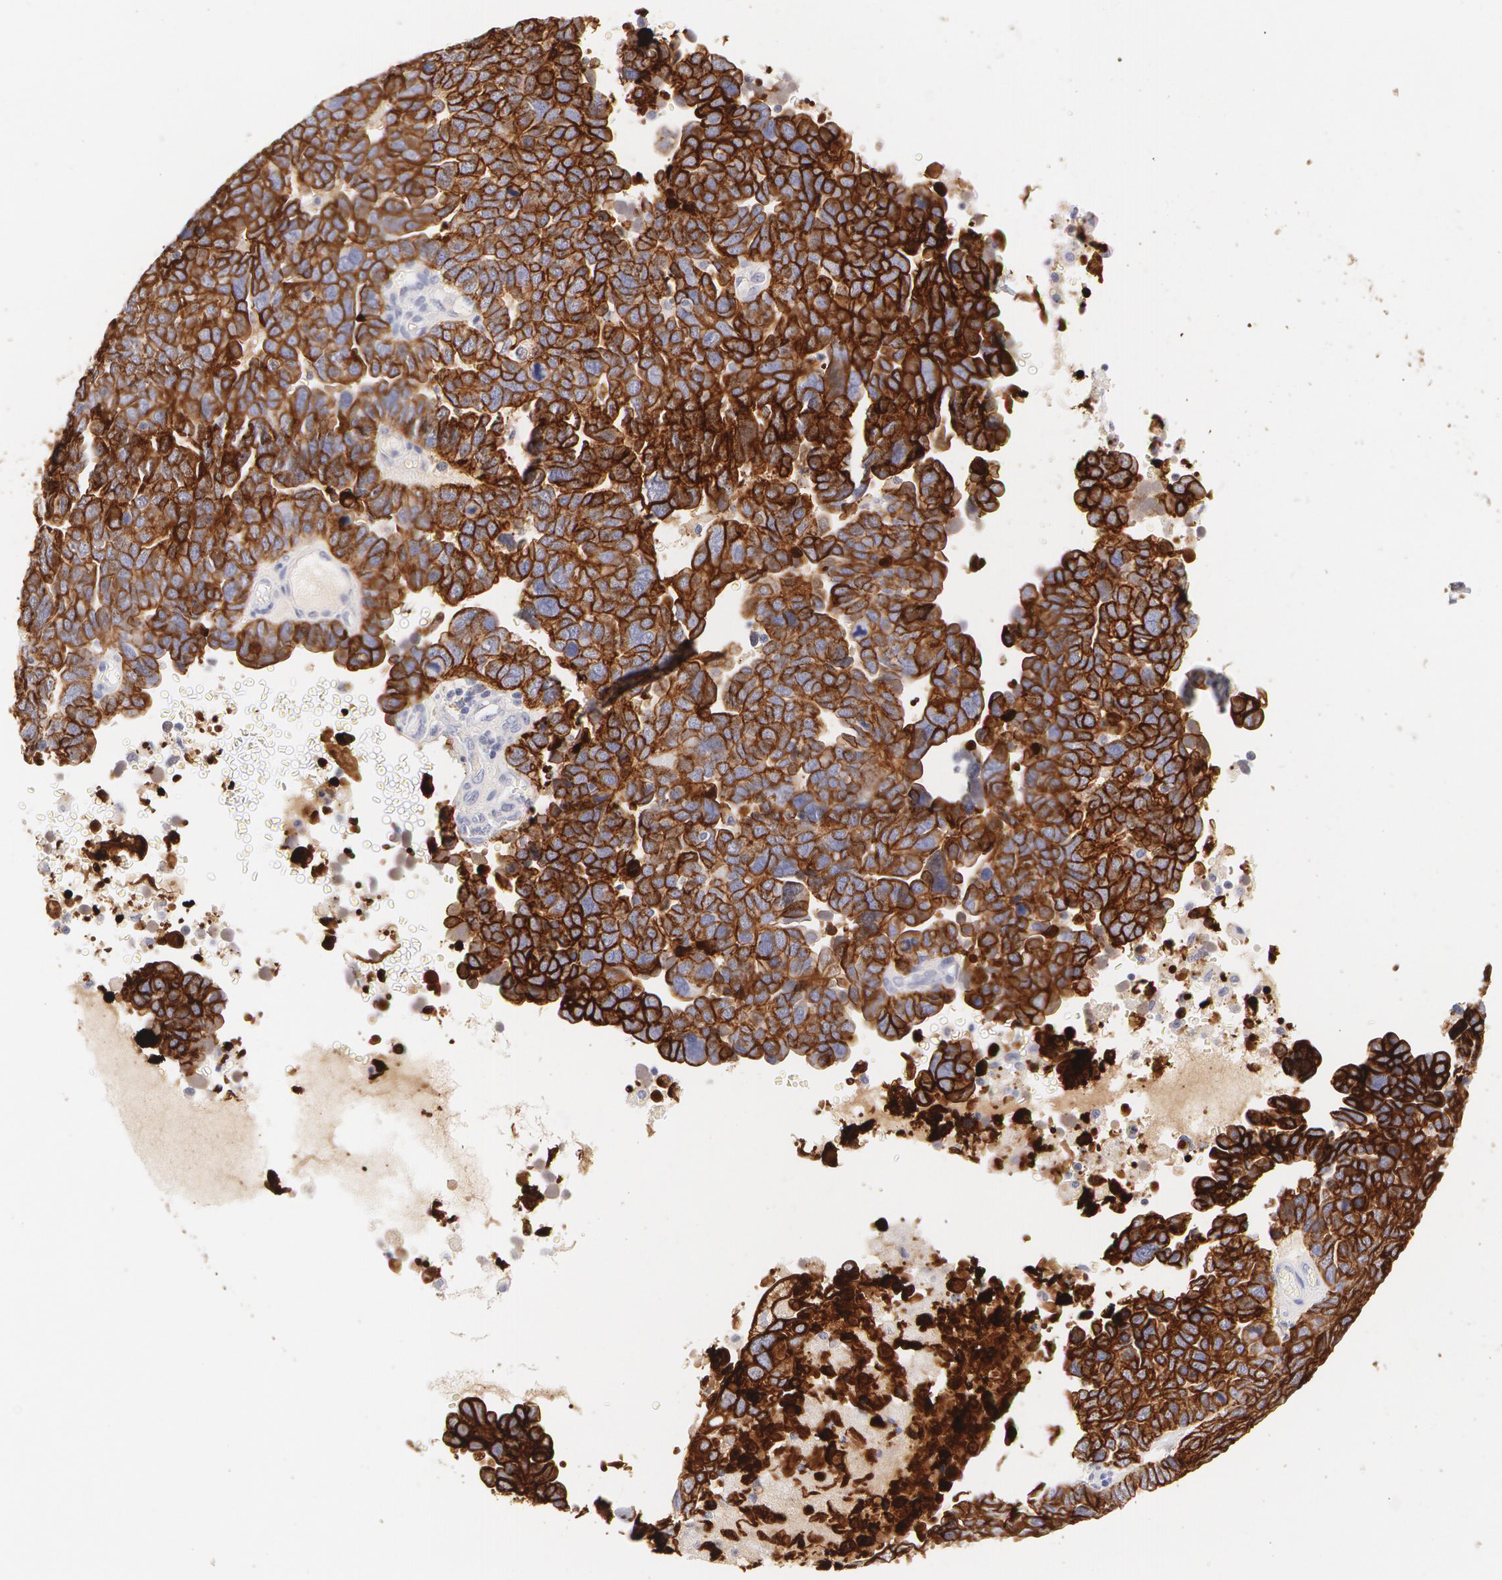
{"staining": {"intensity": "strong", "quantity": ">75%", "location": "cytoplasmic/membranous"}, "tissue": "ovarian cancer", "cell_type": "Tumor cells", "image_type": "cancer", "snomed": [{"axis": "morphology", "description": "Cystadenocarcinoma, serous, NOS"}, {"axis": "topography", "description": "Ovary"}], "caption": "Immunohistochemical staining of ovarian serous cystadenocarcinoma reveals high levels of strong cytoplasmic/membranous expression in approximately >75% of tumor cells.", "gene": "KRT8", "patient": {"sex": "female", "age": 64}}